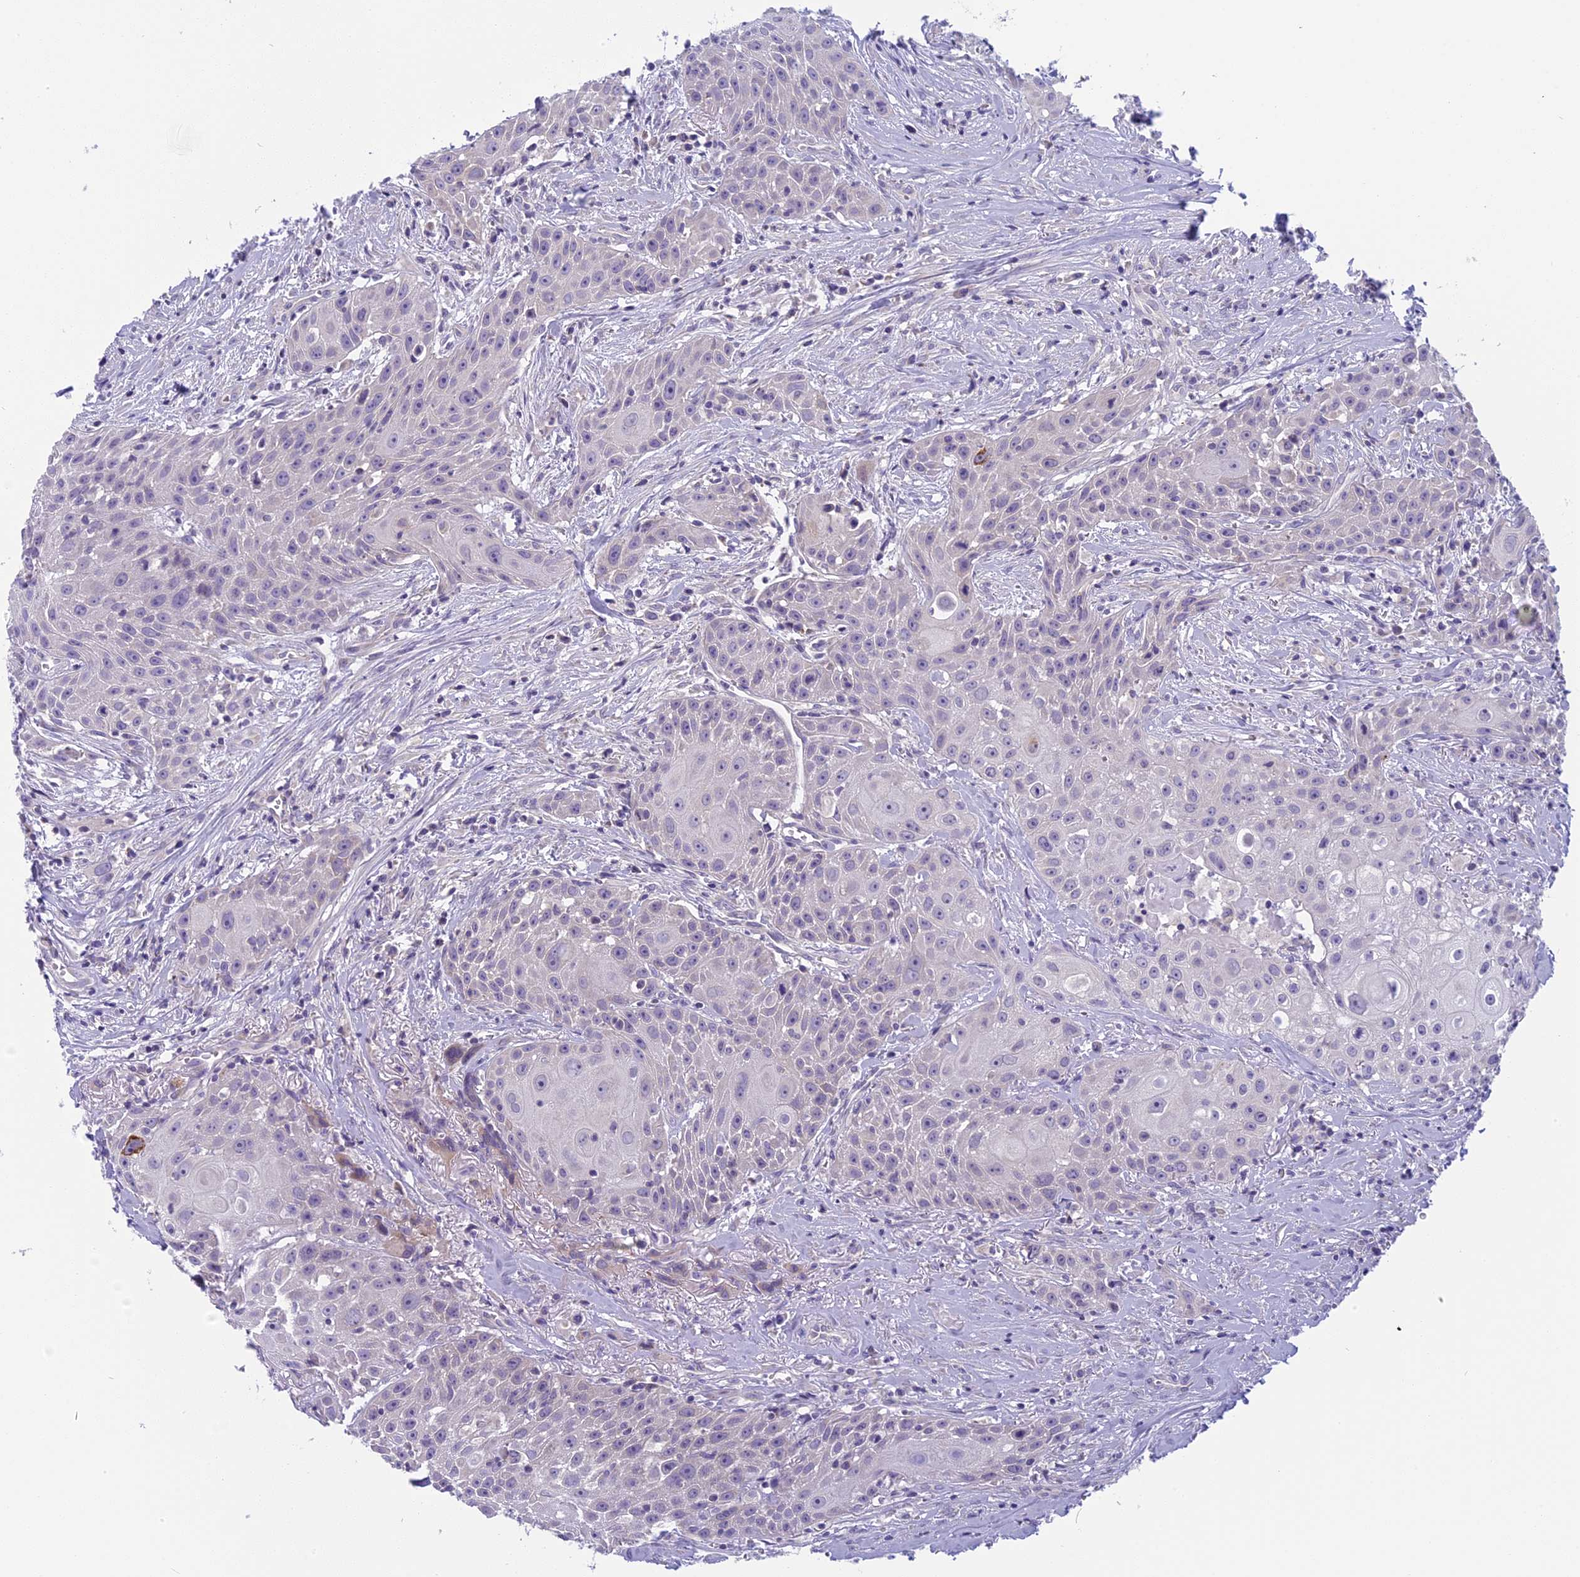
{"staining": {"intensity": "negative", "quantity": "none", "location": "none"}, "tissue": "head and neck cancer", "cell_type": "Tumor cells", "image_type": "cancer", "snomed": [{"axis": "morphology", "description": "Squamous cell carcinoma, NOS"}, {"axis": "topography", "description": "Oral tissue"}, {"axis": "topography", "description": "Head-Neck"}], "caption": "DAB immunohistochemical staining of human head and neck squamous cell carcinoma reveals no significant positivity in tumor cells.", "gene": "ARHGEF37", "patient": {"sex": "female", "age": 82}}